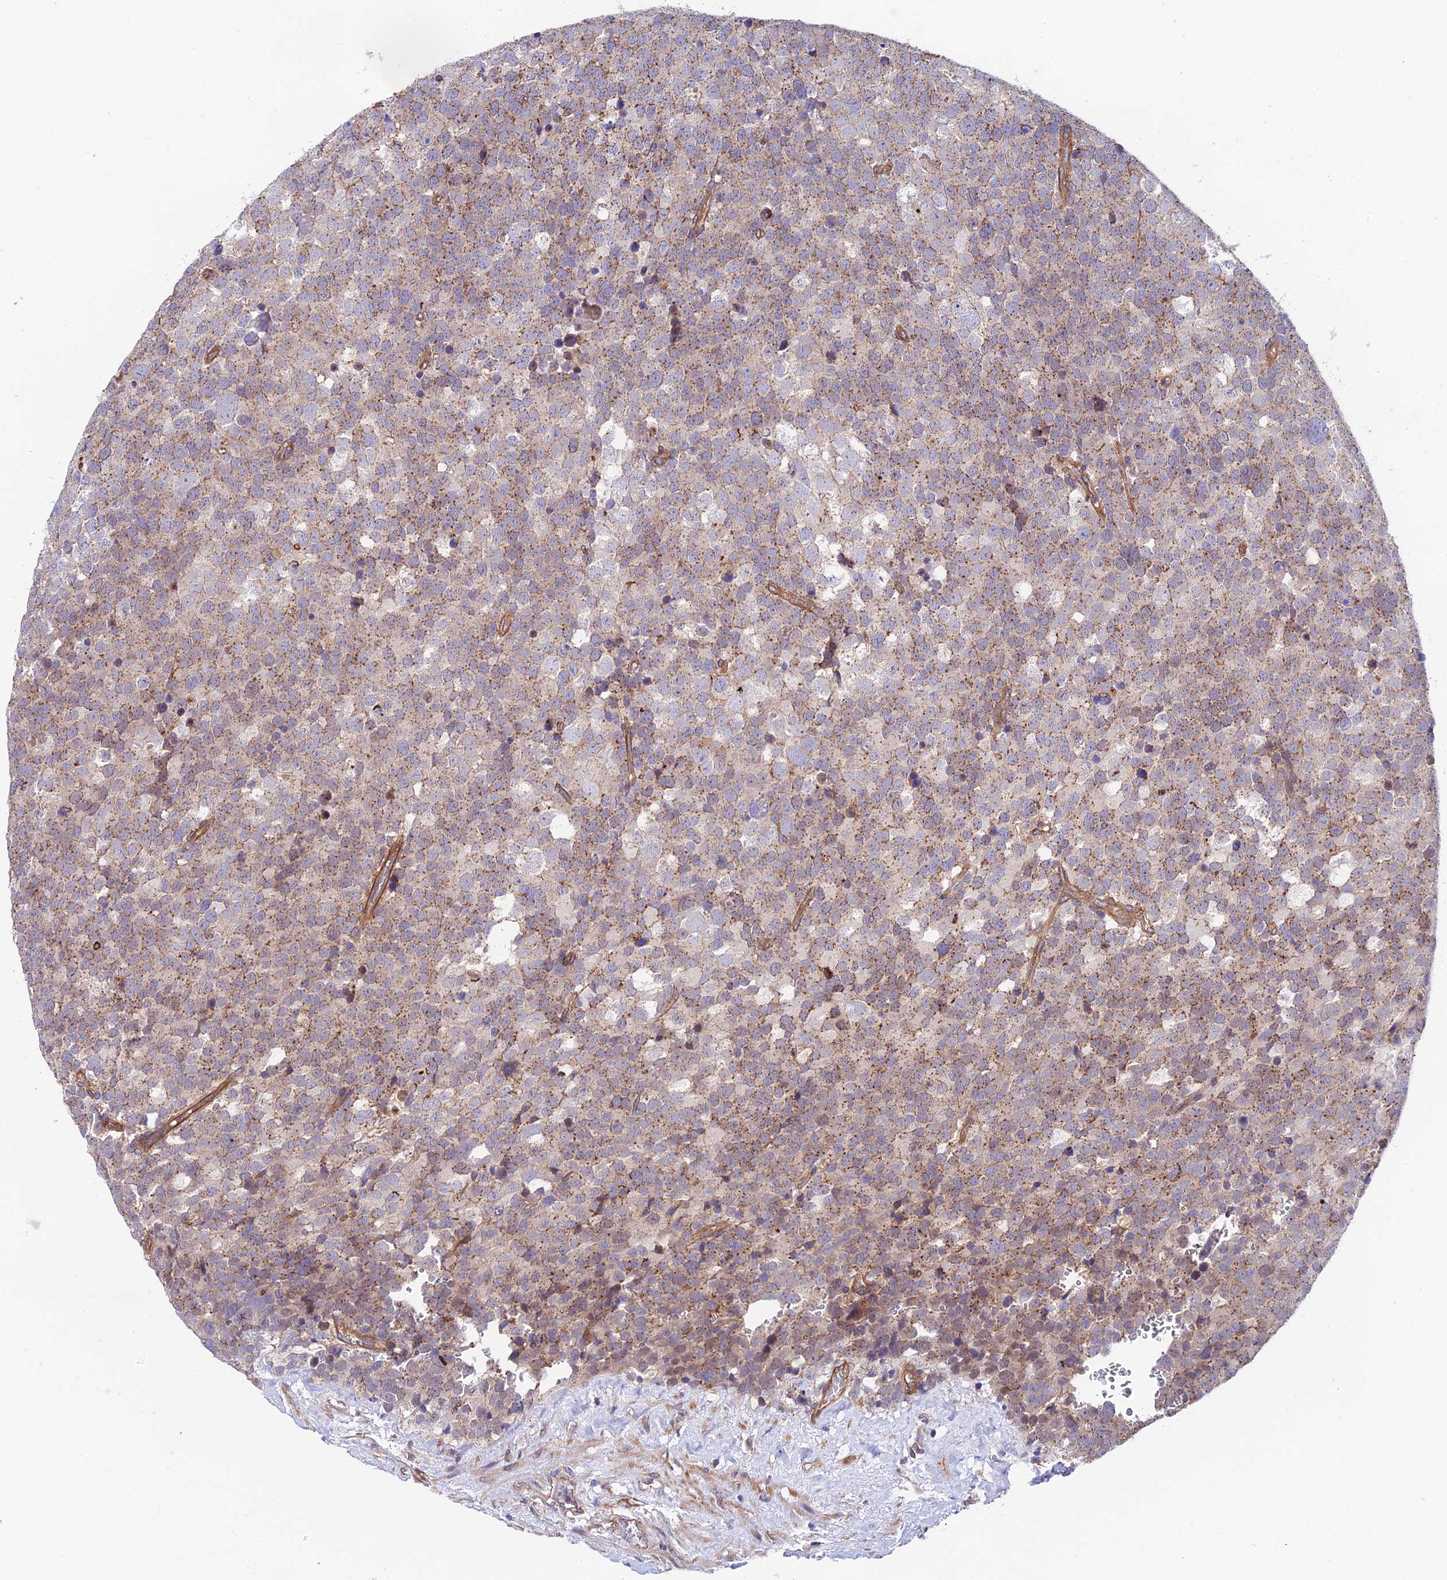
{"staining": {"intensity": "moderate", "quantity": ">75%", "location": "cytoplasmic/membranous"}, "tissue": "testis cancer", "cell_type": "Tumor cells", "image_type": "cancer", "snomed": [{"axis": "morphology", "description": "Seminoma, NOS"}, {"axis": "topography", "description": "Testis"}], "caption": "IHC histopathology image of neoplastic tissue: testis cancer stained using IHC reveals medium levels of moderate protein expression localized specifically in the cytoplasmic/membranous of tumor cells, appearing as a cytoplasmic/membranous brown color.", "gene": "QRFP", "patient": {"sex": "male", "age": 71}}